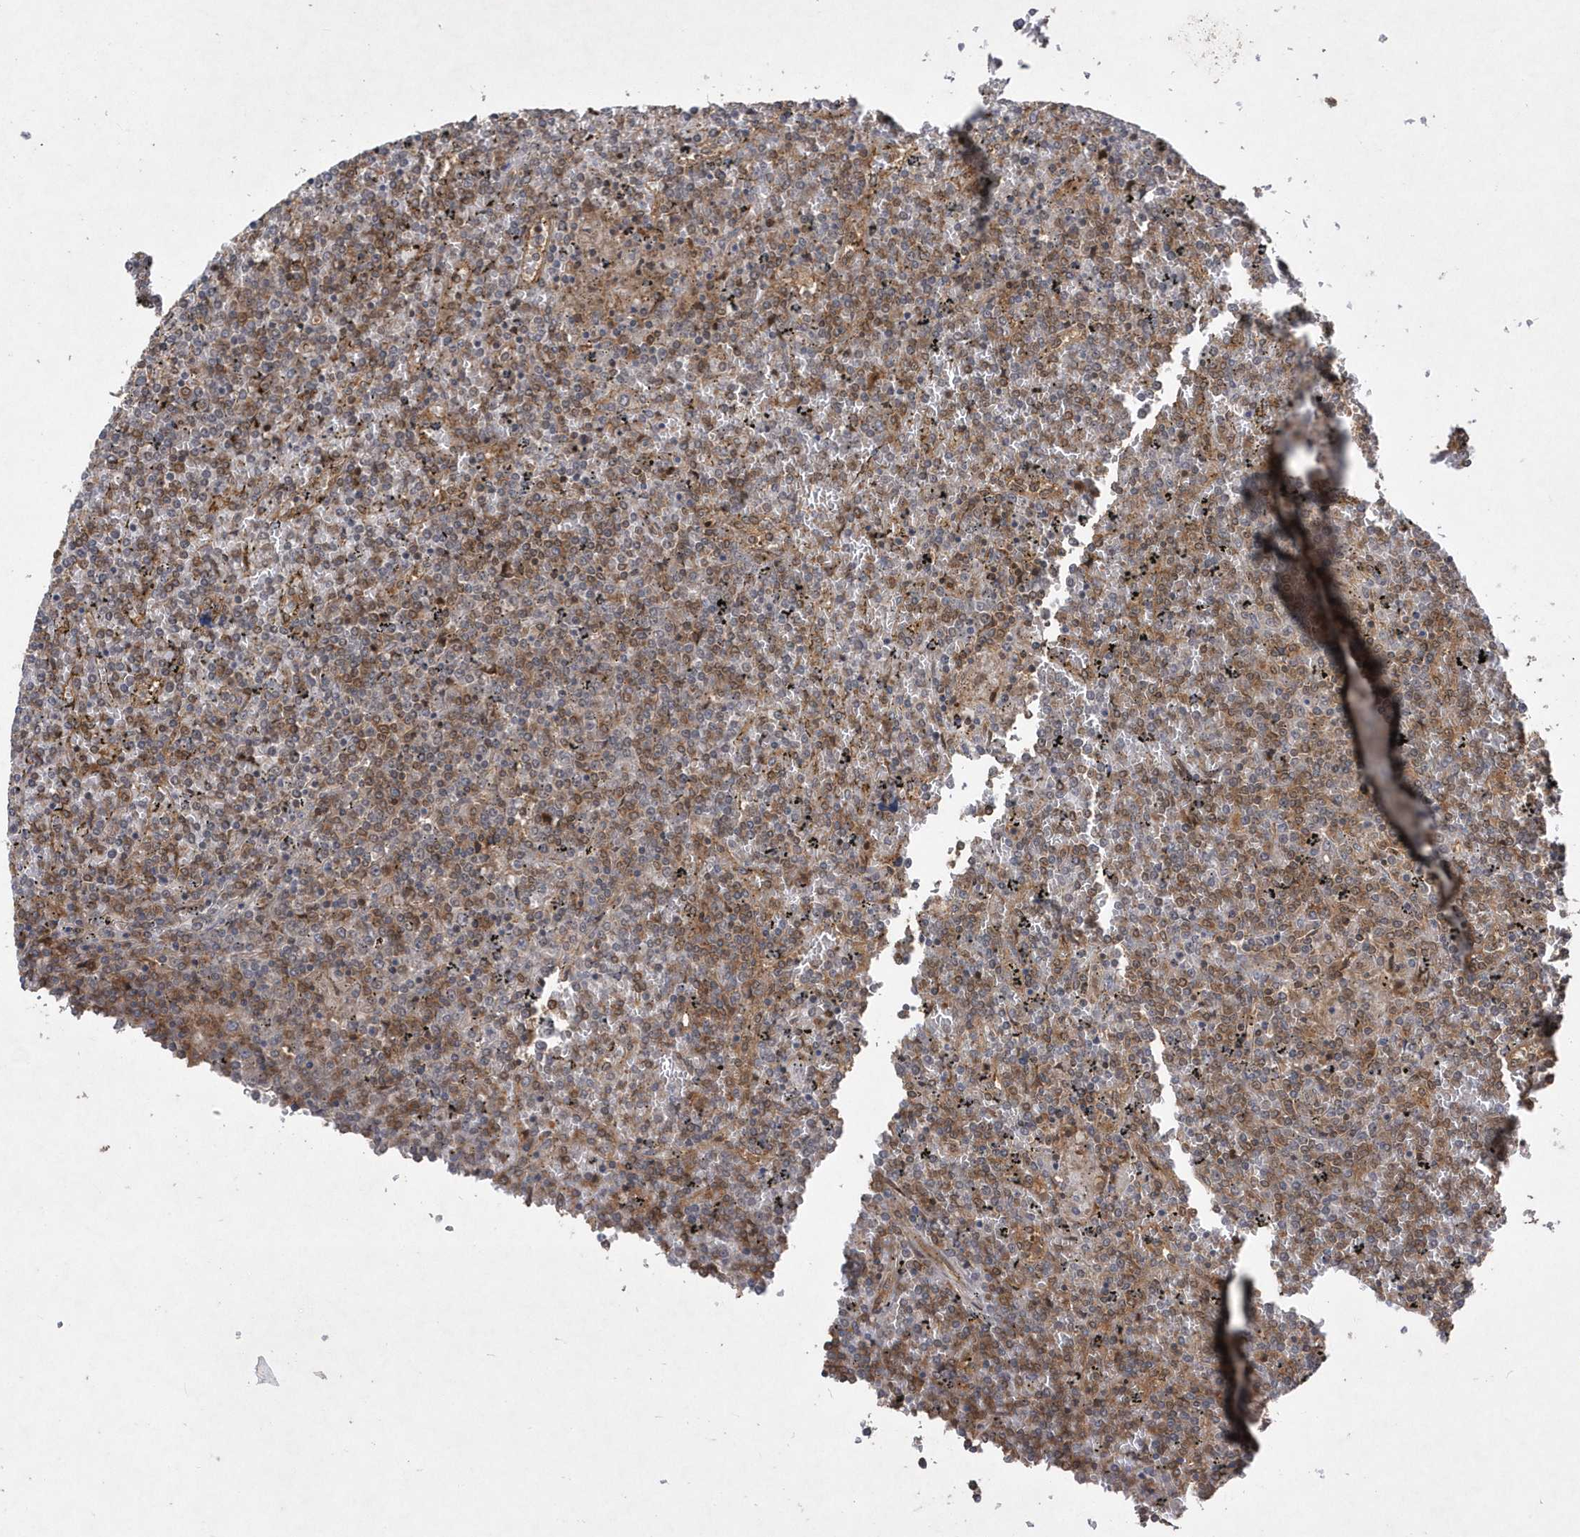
{"staining": {"intensity": "moderate", "quantity": ">75%", "location": "cytoplasmic/membranous"}, "tissue": "lymphoma", "cell_type": "Tumor cells", "image_type": "cancer", "snomed": [{"axis": "morphology", "description": "Malignant lymphoma, non-Hodgkin's type, Low grade"}, {"axis": "topography", "description": "Spleen"}], "caption": "A medium amount of moderate cytoplasmic/membranous expression is identified in about >75% of tumor cells in low-grade malignant lymphoma, non-Hodgkin's type tissue. The staining is performed using DAB (3,3'-diaminobenzidine) brown chromogen to label protein expression. The nuclei are counter-stained blue using hematoxylin.", "gene": "GFM2", "patient": {"sex": "female", "age": 19}}